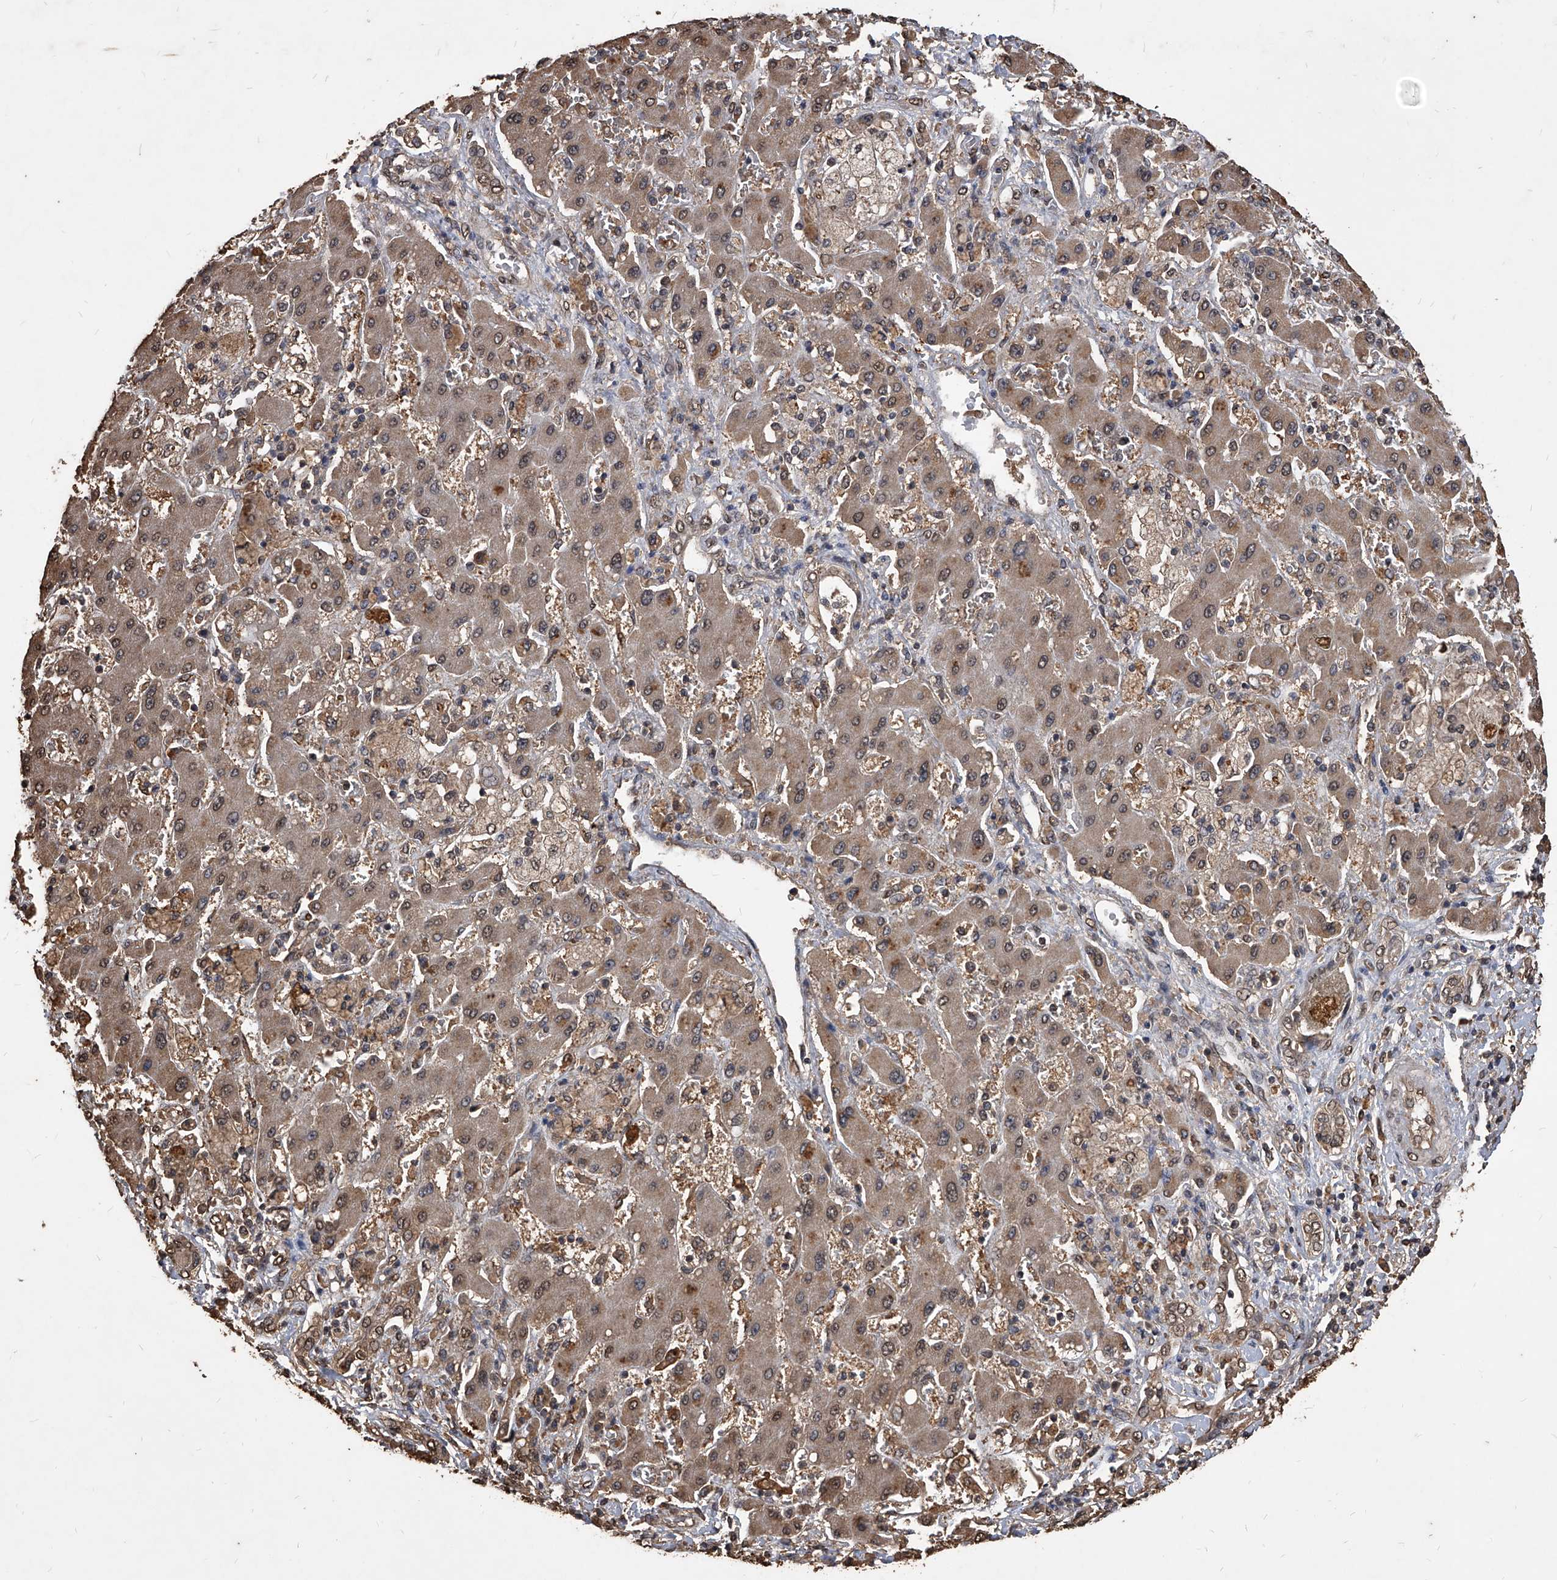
{"staining": {"intensity": "weak", "quantity": ">75%", "location": "cytoplasmic/membranous,nuclear"}, "tissue": "liver cancer", "cell_type": "Tumor cells", "image_type": "cancer", "snomed": [{"axis": "morphology", "description": "Cholangiocarcinoma"}, {"axis": "topography", "description": "Liver"}], "caption": "The histopathology image shows a brown stain indicating the presence of a protein in the cytoplasmic/membranous and nuclear of tumor cells in liver cholangiocarcinoma.", "gene": "FBXL4", "patient": {"sex": "male", "age": 50}}